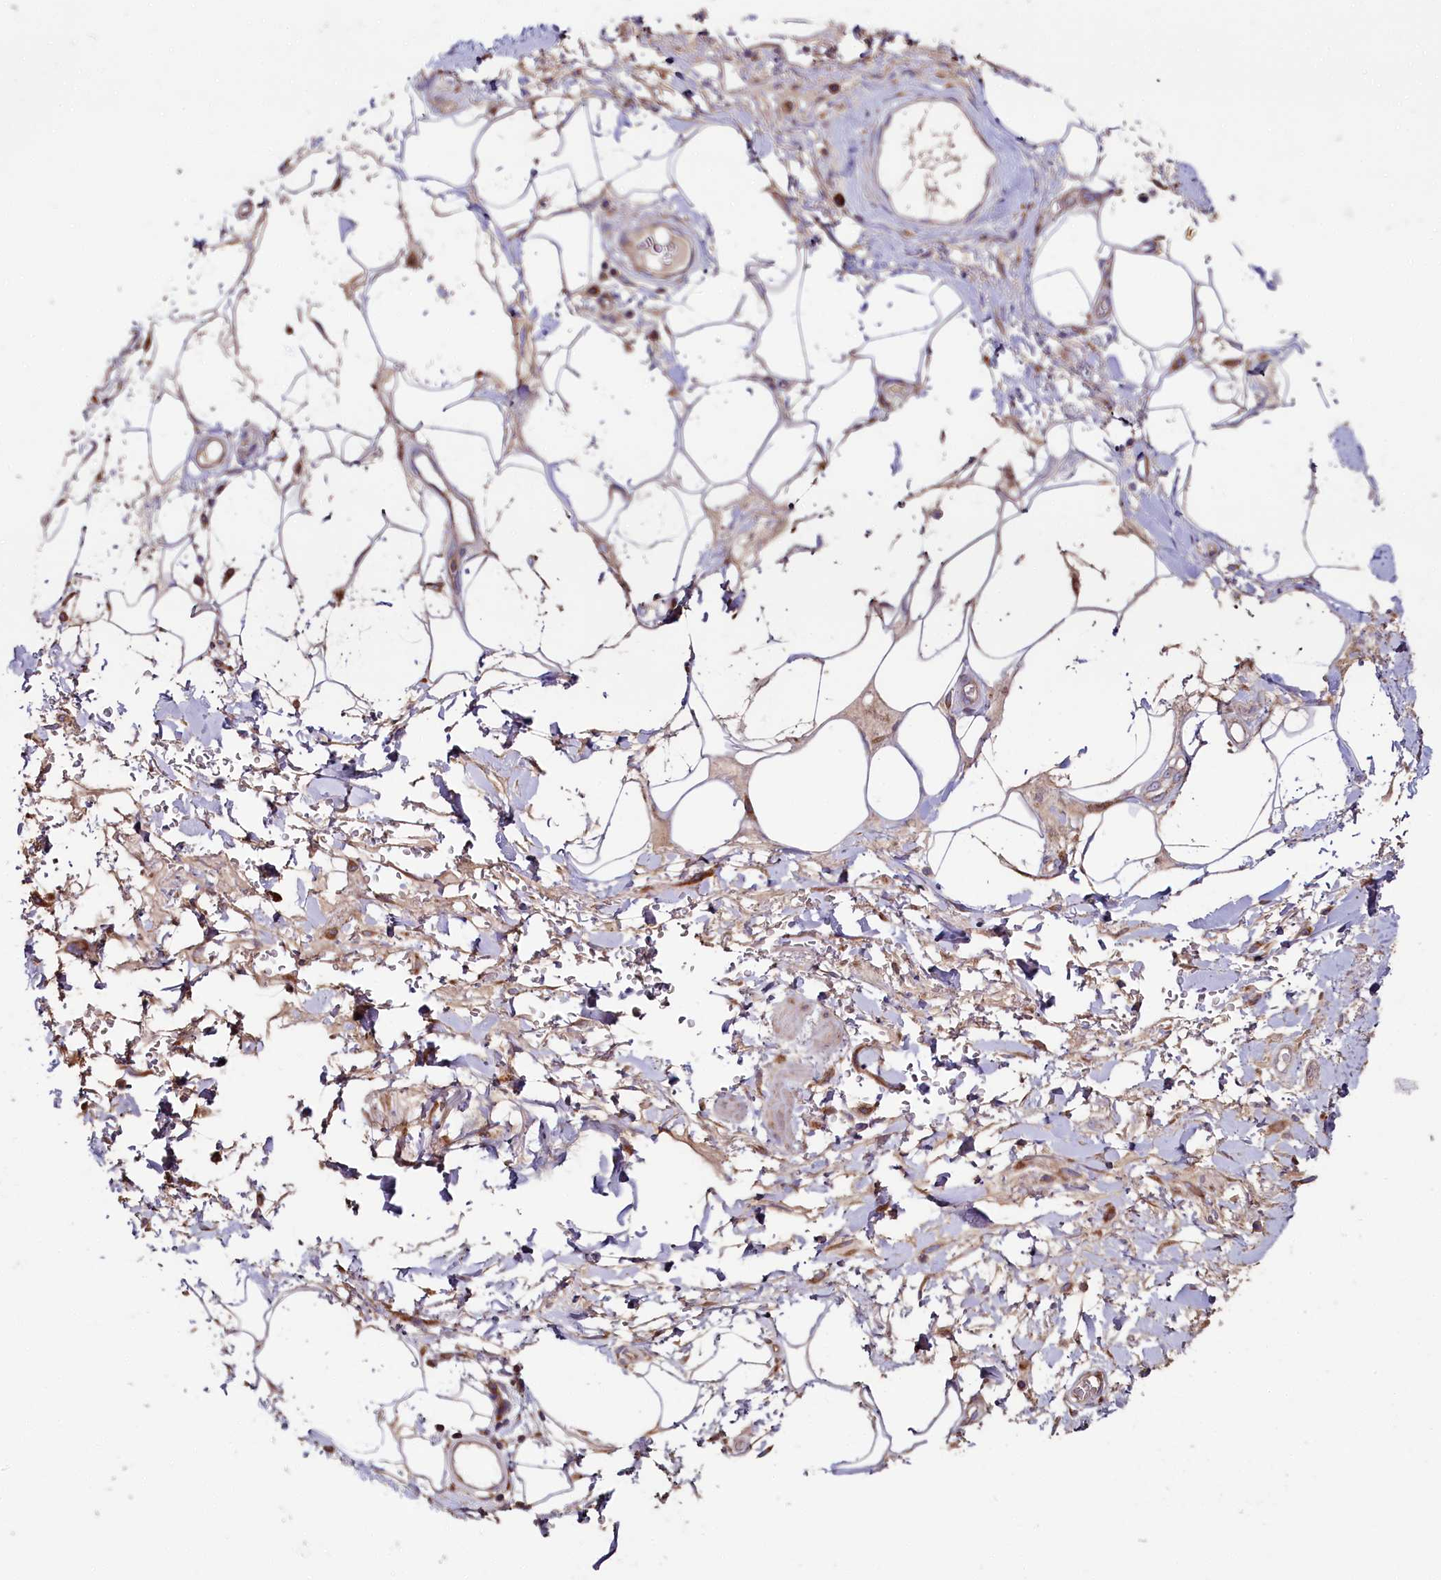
{"staining": {"intensity": "weak", "quantity": ">75%", "location": "cytoplasmic/membranous"}, "tissue": "adipose tissue", "cell_type": "Adipocytes", "image_type": "normal", "snomed": [{"axis": "morphology", "description": "Normal tissue, NOS"}, {"axis": "morphology", "description": "Adenocarcinoma, NOS"}, {"axis": "topography", "description": "Rectum"}, {"axis": "topography", "description": "Vagina"}, {"axis": "topography", "description": "Peripheral nerve tissue"}], "caption": "Adipose tissue was stained to show a protein in brown. There is low levels of weak cytoplasmic/membranous expression in about >75% of adipocytes. (Stains: DAB (3,3'-diaminobenzidine) in brown, nuclei in blue, Microscopy: brightfield microscopy at high magnification).", "gene": "ZSWIM1", "patient": {"sex": "female", "age": 71}}